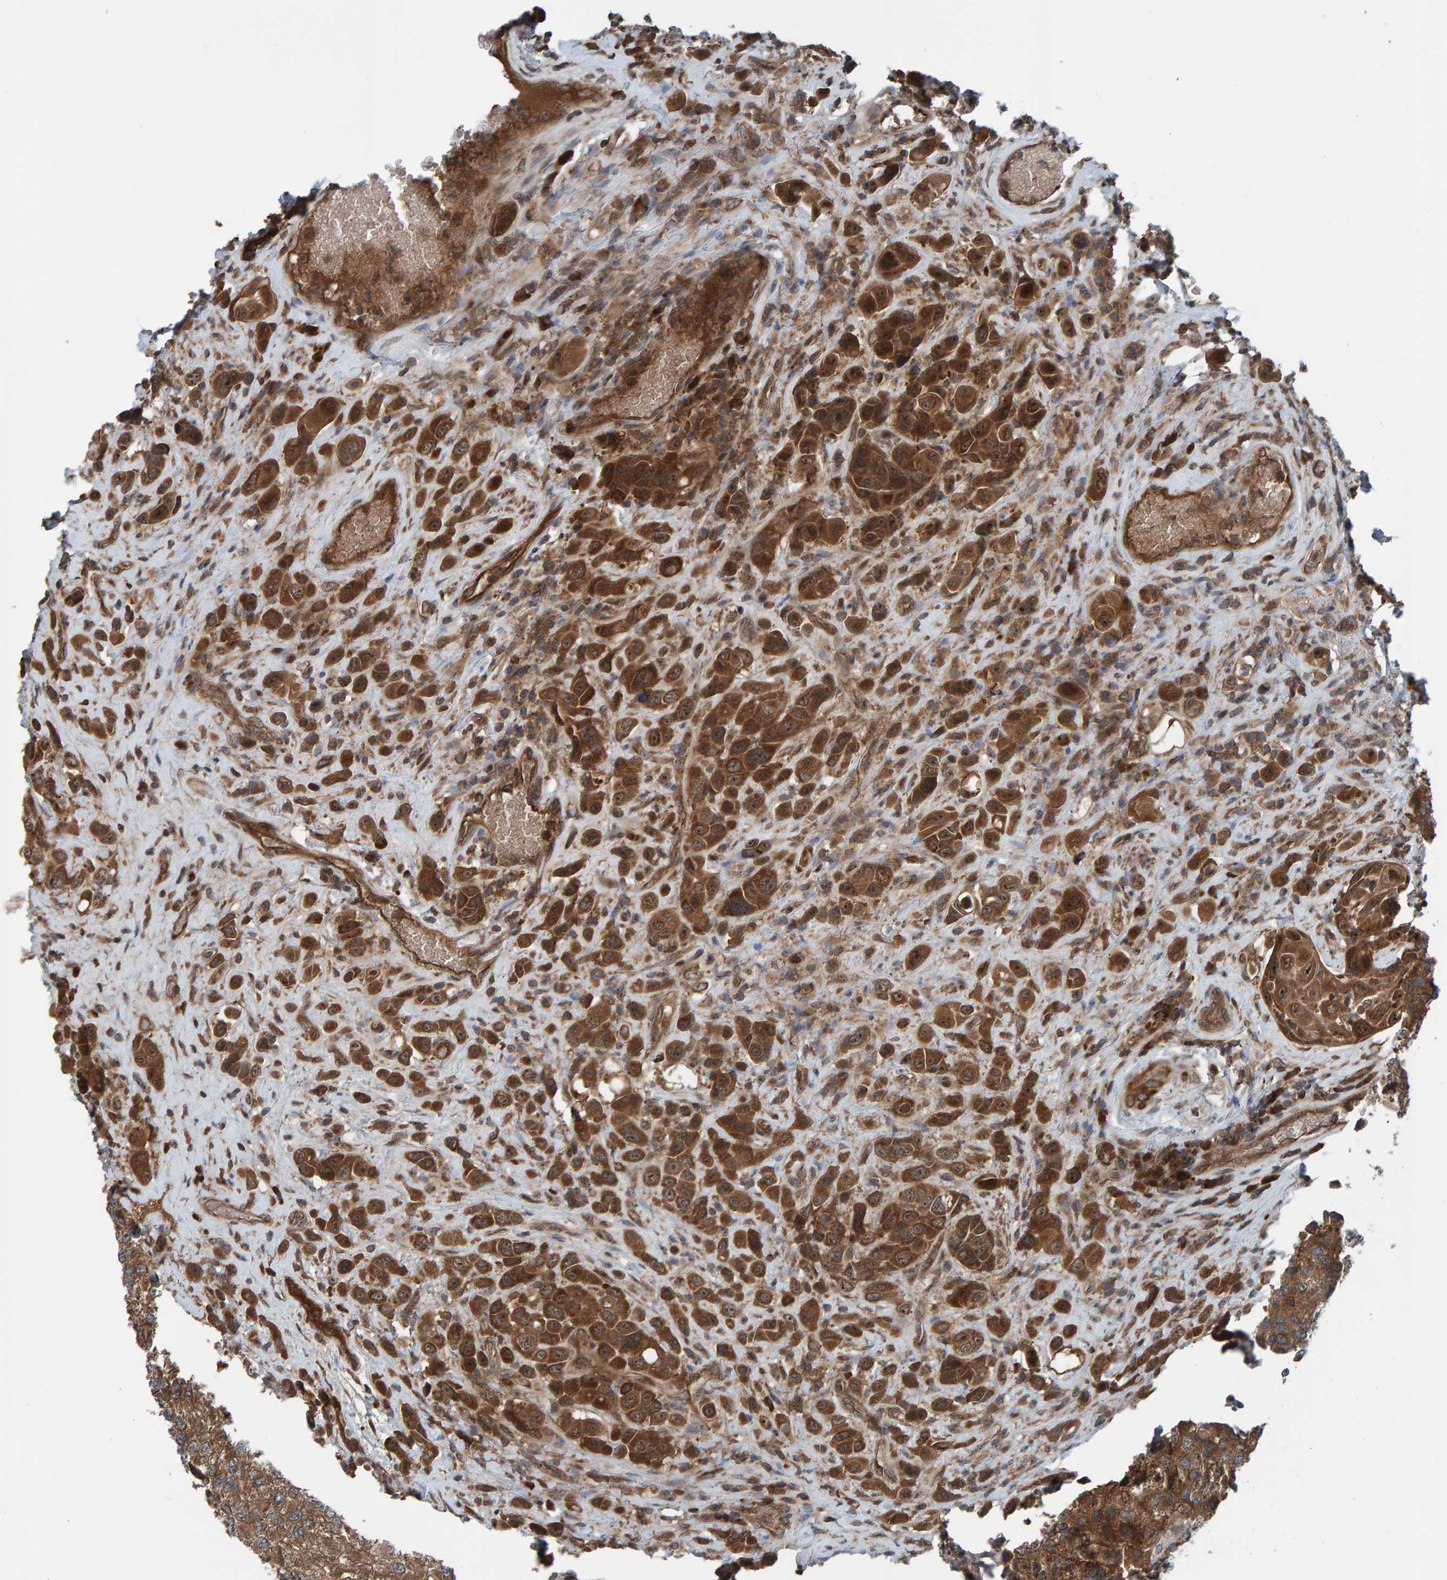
{"staining": {"intensity": "moderate", "quantity": ">75%", "location": "cytoplasmic/membranous"}, "tissue": "urothelial cancer", "cell_type": "Tumor cells", "image_type": "cancer", "snomed": [{"axis": "morphology", "description": "Urothelial carcinoma, High grade"}, {"axis": "topography", "description": "Urinary bladder"}], "caption": "IHC image of urothelial cancer stained for a protein (brown), which reveals medium levels of moderate cytoplasmic/membranous staining in approximately >75% of tumor cells.", "gene": "CUEDC1", "patient": {"sex": "male", "age": 50}}